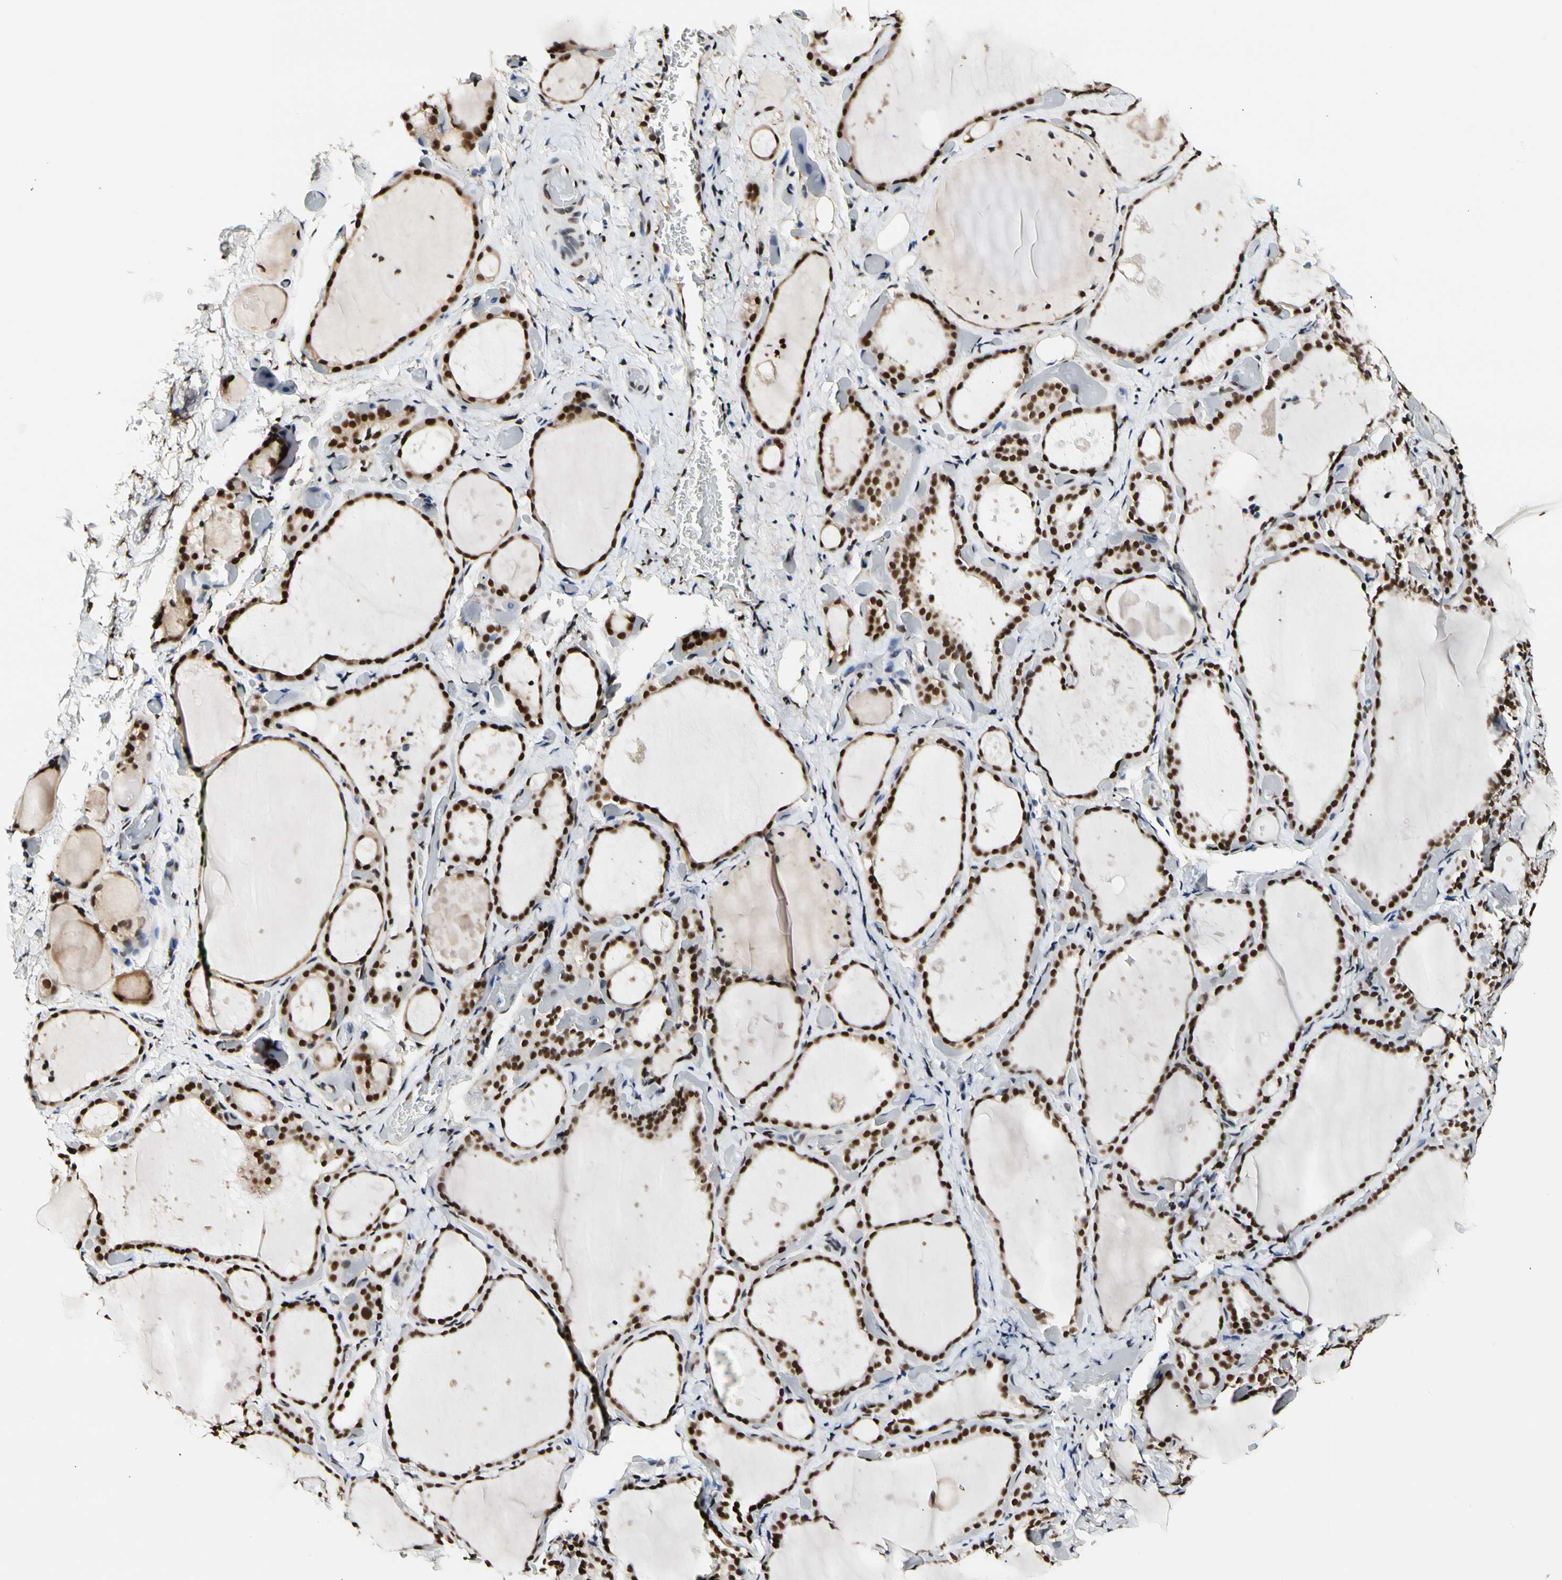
{"staining": {"intensity": "strong", "quantity": ">75%", "location": "cytoplasmic/membranous,nuclear"}, "tissue": "thyroid gland", "cell_type": "Glandular cells", "image_type": "normal", "snomed": [{"axis": "morphology", "description": "Normal tissue, NOS"}, {"axis": "topography", "description": "Thyroid gland"}], "caption": "Immunohistochemical staining of normal human thyroid gland demonstrates >75% levels of strong cytoplasmic/membranous,nuclear protein expression in about >75% of glandular cells. The staining was performed using DAB (3,3'-diaminobenzidine), with brown indicating positive protein expression. Nuclei are stained blue with hematoxylin.", "gene": "NFIA", "patient": {"sex": "female", "age": 44}}